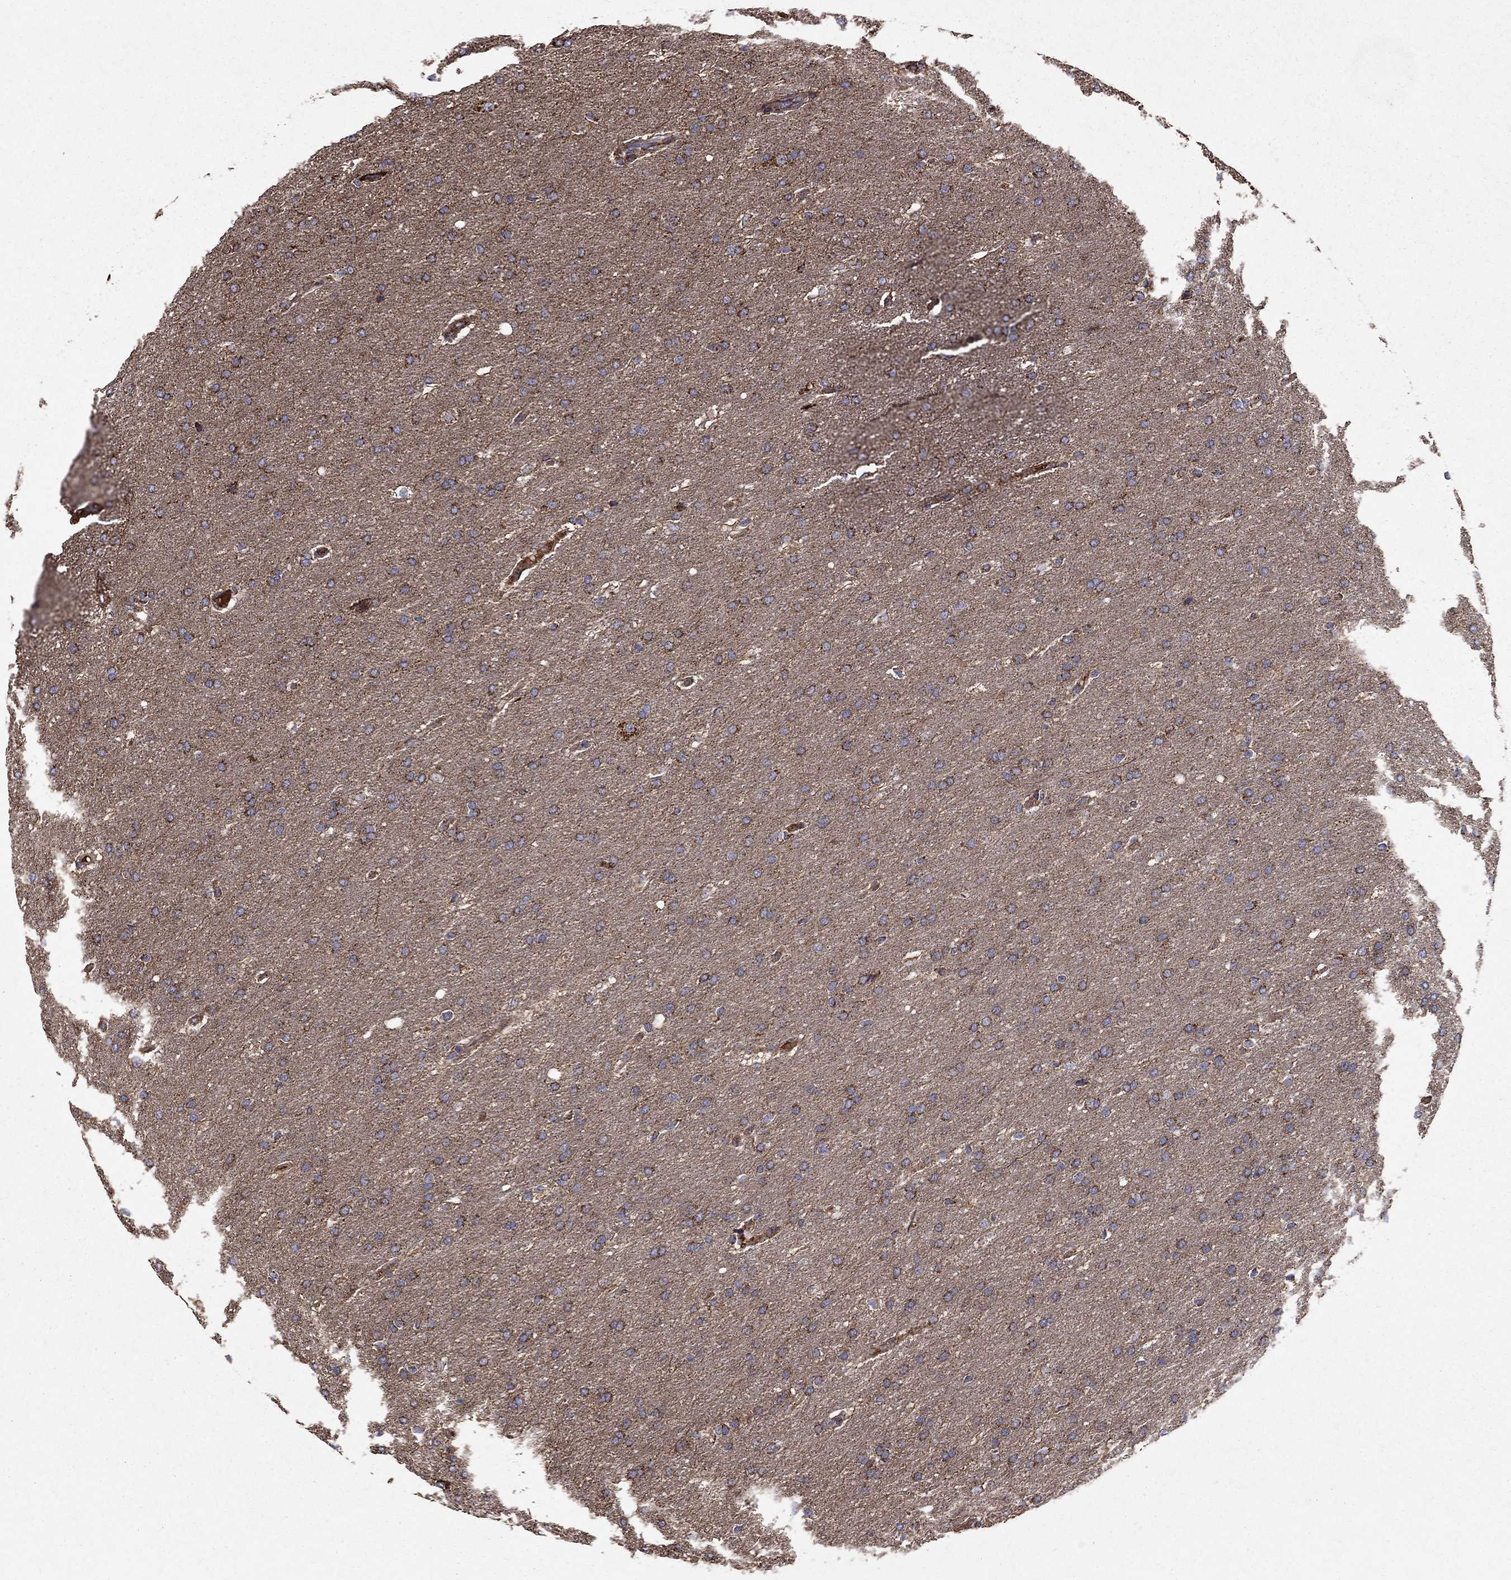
{"staining": {"intensity": "moderate", "quantity": "<25%", "location": "cytoplasmic/membranous"}, "tissue": "glioma", "cell_type": "Tumor cells", "image_type": "cancer", "snomed": [{"axis": "morphology", "description": "Glioma, malignant, Low grade"}, {"axis": "topography", "description": "Brain"}], "caption": "IHC histopathology image of neoplastic tissue: human low-grade glioma (malignant) stained using IHC shows low levels of moderate protein expression localized specifically in the cytoplasmic/membranous of tumor cells, appearing as a cytoplasmic/membranous brown color.", "gene": "NDUFS8", "patient": {"sex": "female", "age": 37}}